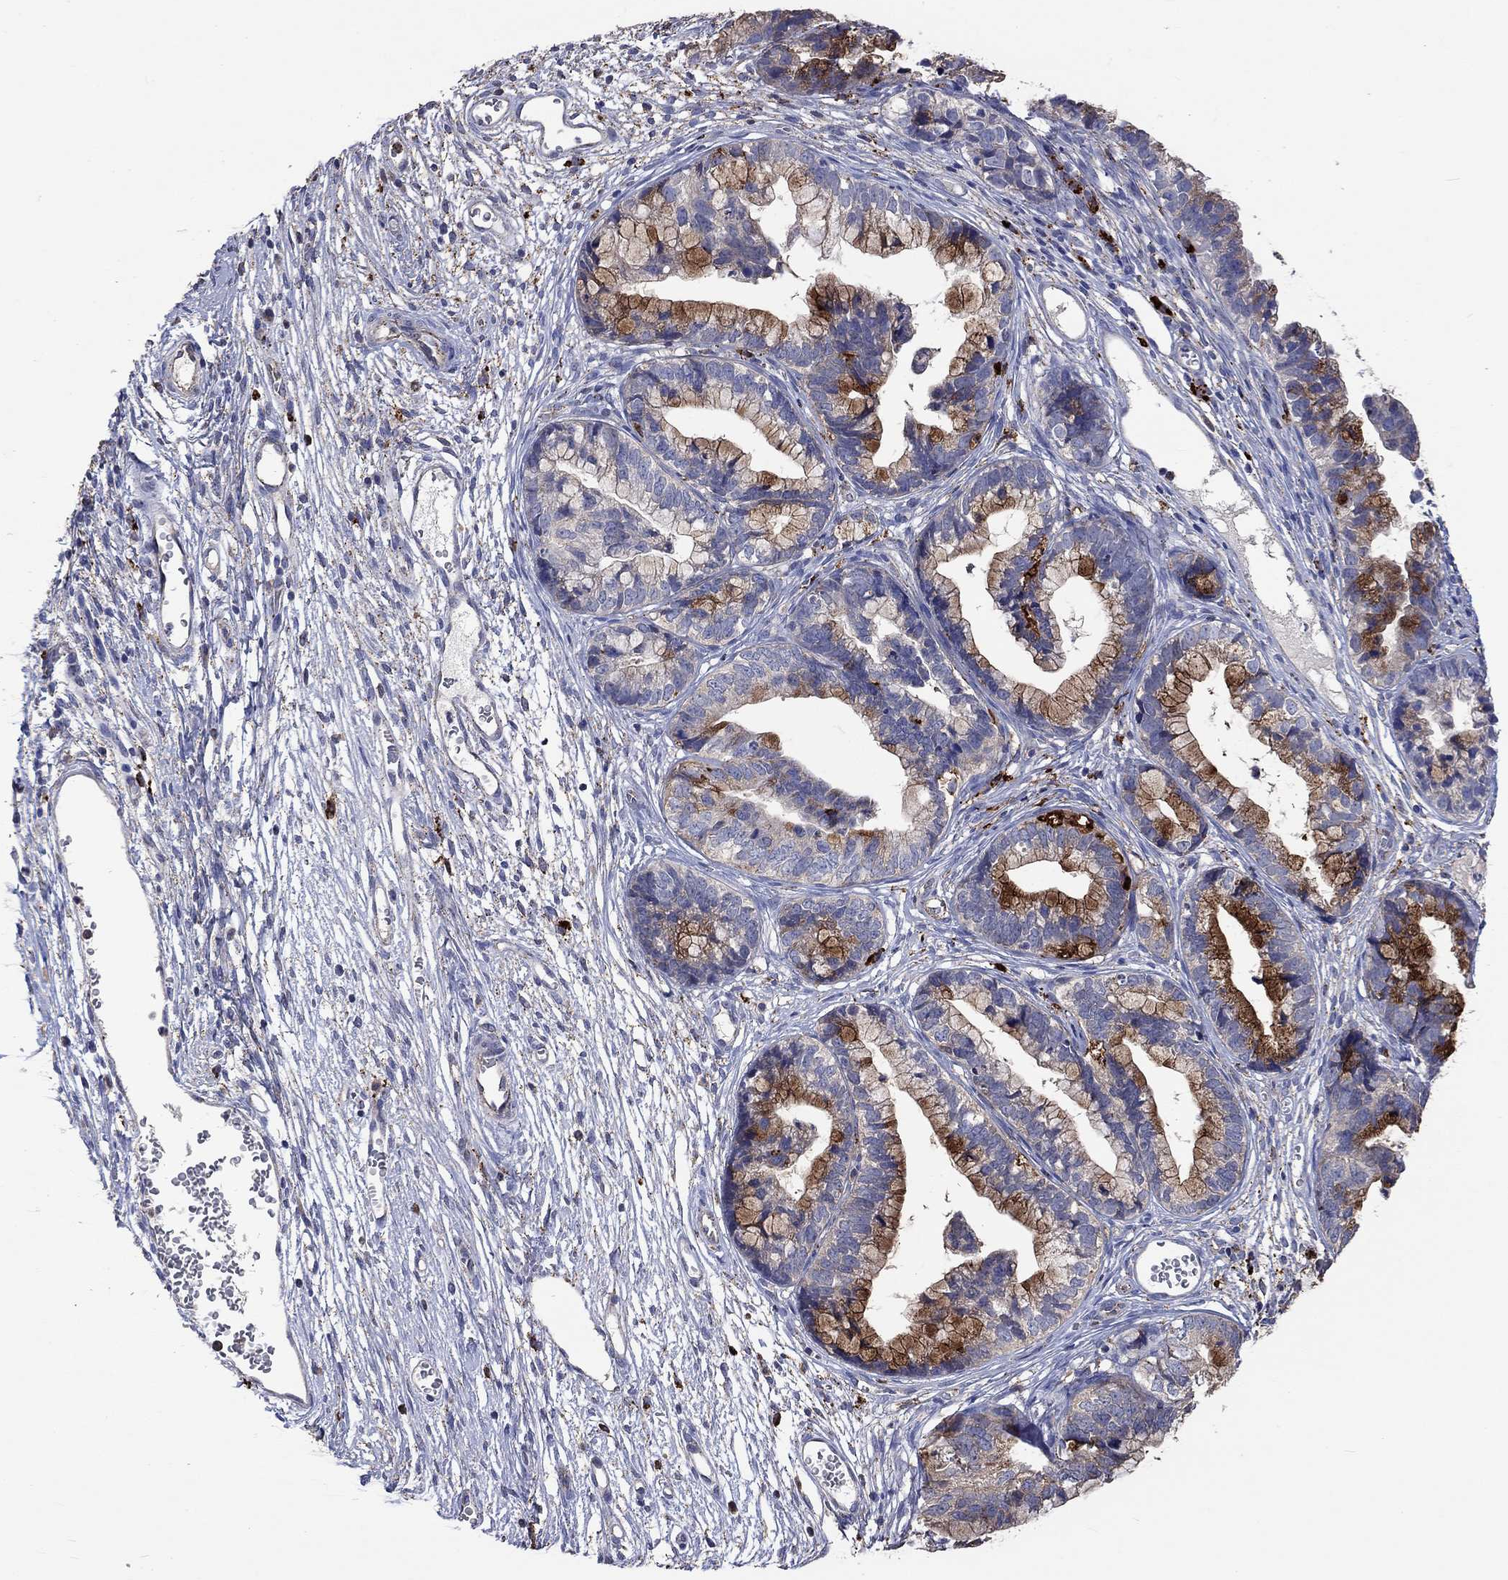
{"staining": {"intensity": "strong", "quantity": "25%-75%", "location": "cytoplasmic/membranous"}, "tissue": "cervical cancer", "cell_type": "Tumor cells", "image_type": "cancer", "snomed": [{"axis": "morphology", "description": "Adenocarcinoma, NOS"}, {"axis": "topography", "description": "Cervix"}], "caption": "A high-resolution image shows immunohistochemistry (IHC) staining of cervical cancer (adenocarcinoma), which demonstrates strong cytoplasmic/membranous positivity in about 25%-75% of tumor cells.", "gene": "CTSB", "patient": {"sex": "female", "age": 44}}